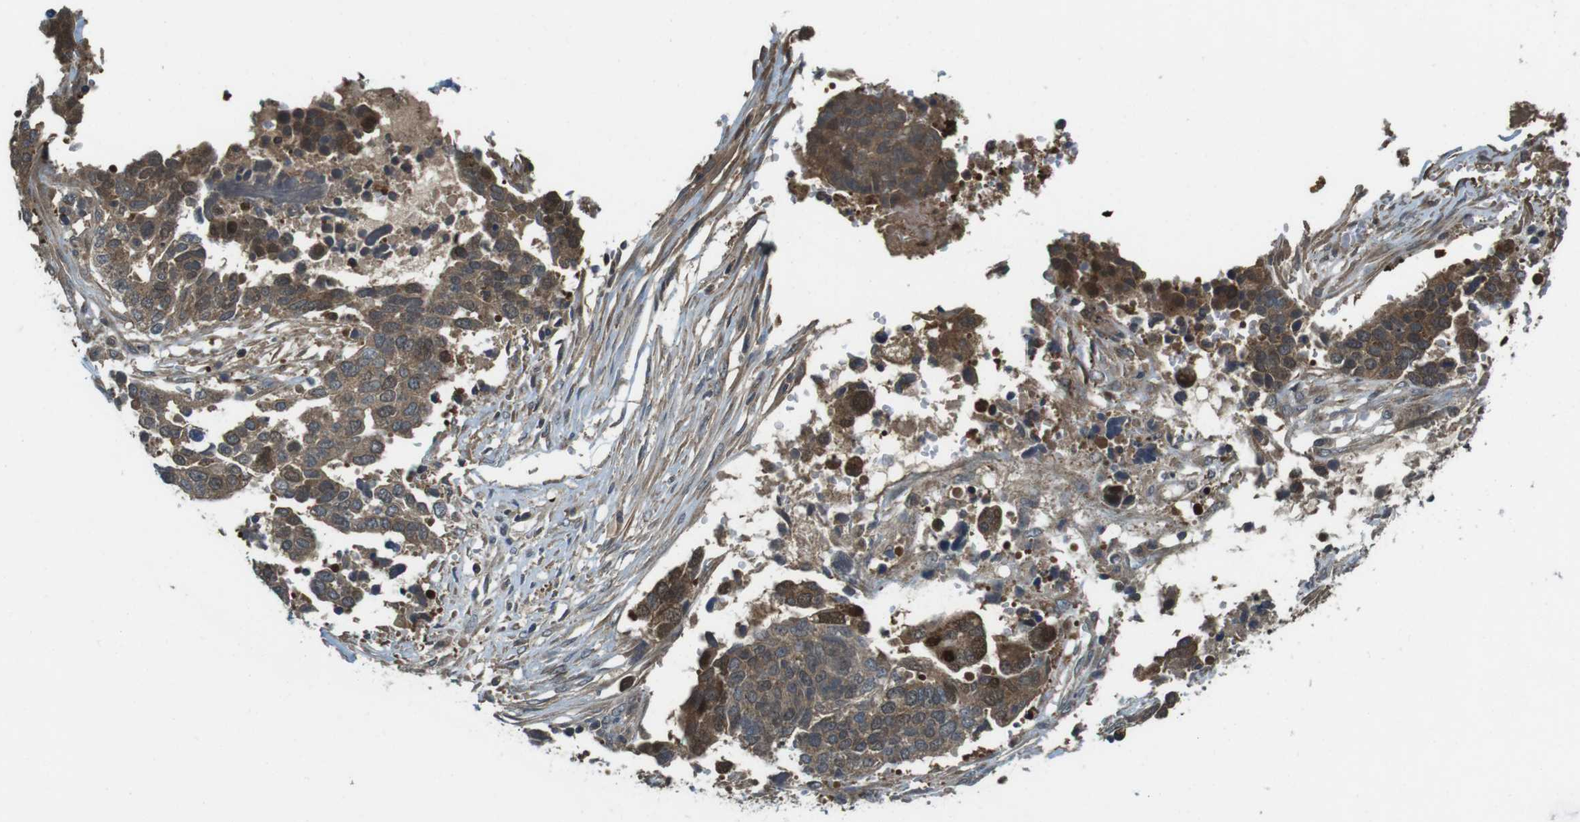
{"staining": {"intensity": "moderate", "quantity": ">75%", "location": "cytoplasmic/membranous"}, "tissue": "ovarian cancer", "cell_type": "Tumor cells", "image_type": "cancer", "snomed": [{"axis": "morphology", "description": "Cystadenocarcinoma, serous, NOS"}, {"axis": "topography", "description": "Ovary"}], "caption": "The image displays staining of ovarian serous cystadenocarcinoma, revealing moderate cytoplasmic/membranous protein staining (brown color) within tumor cells.", "gene": "LRRC3B", "patient": {"sex": "female", "age": 44}}